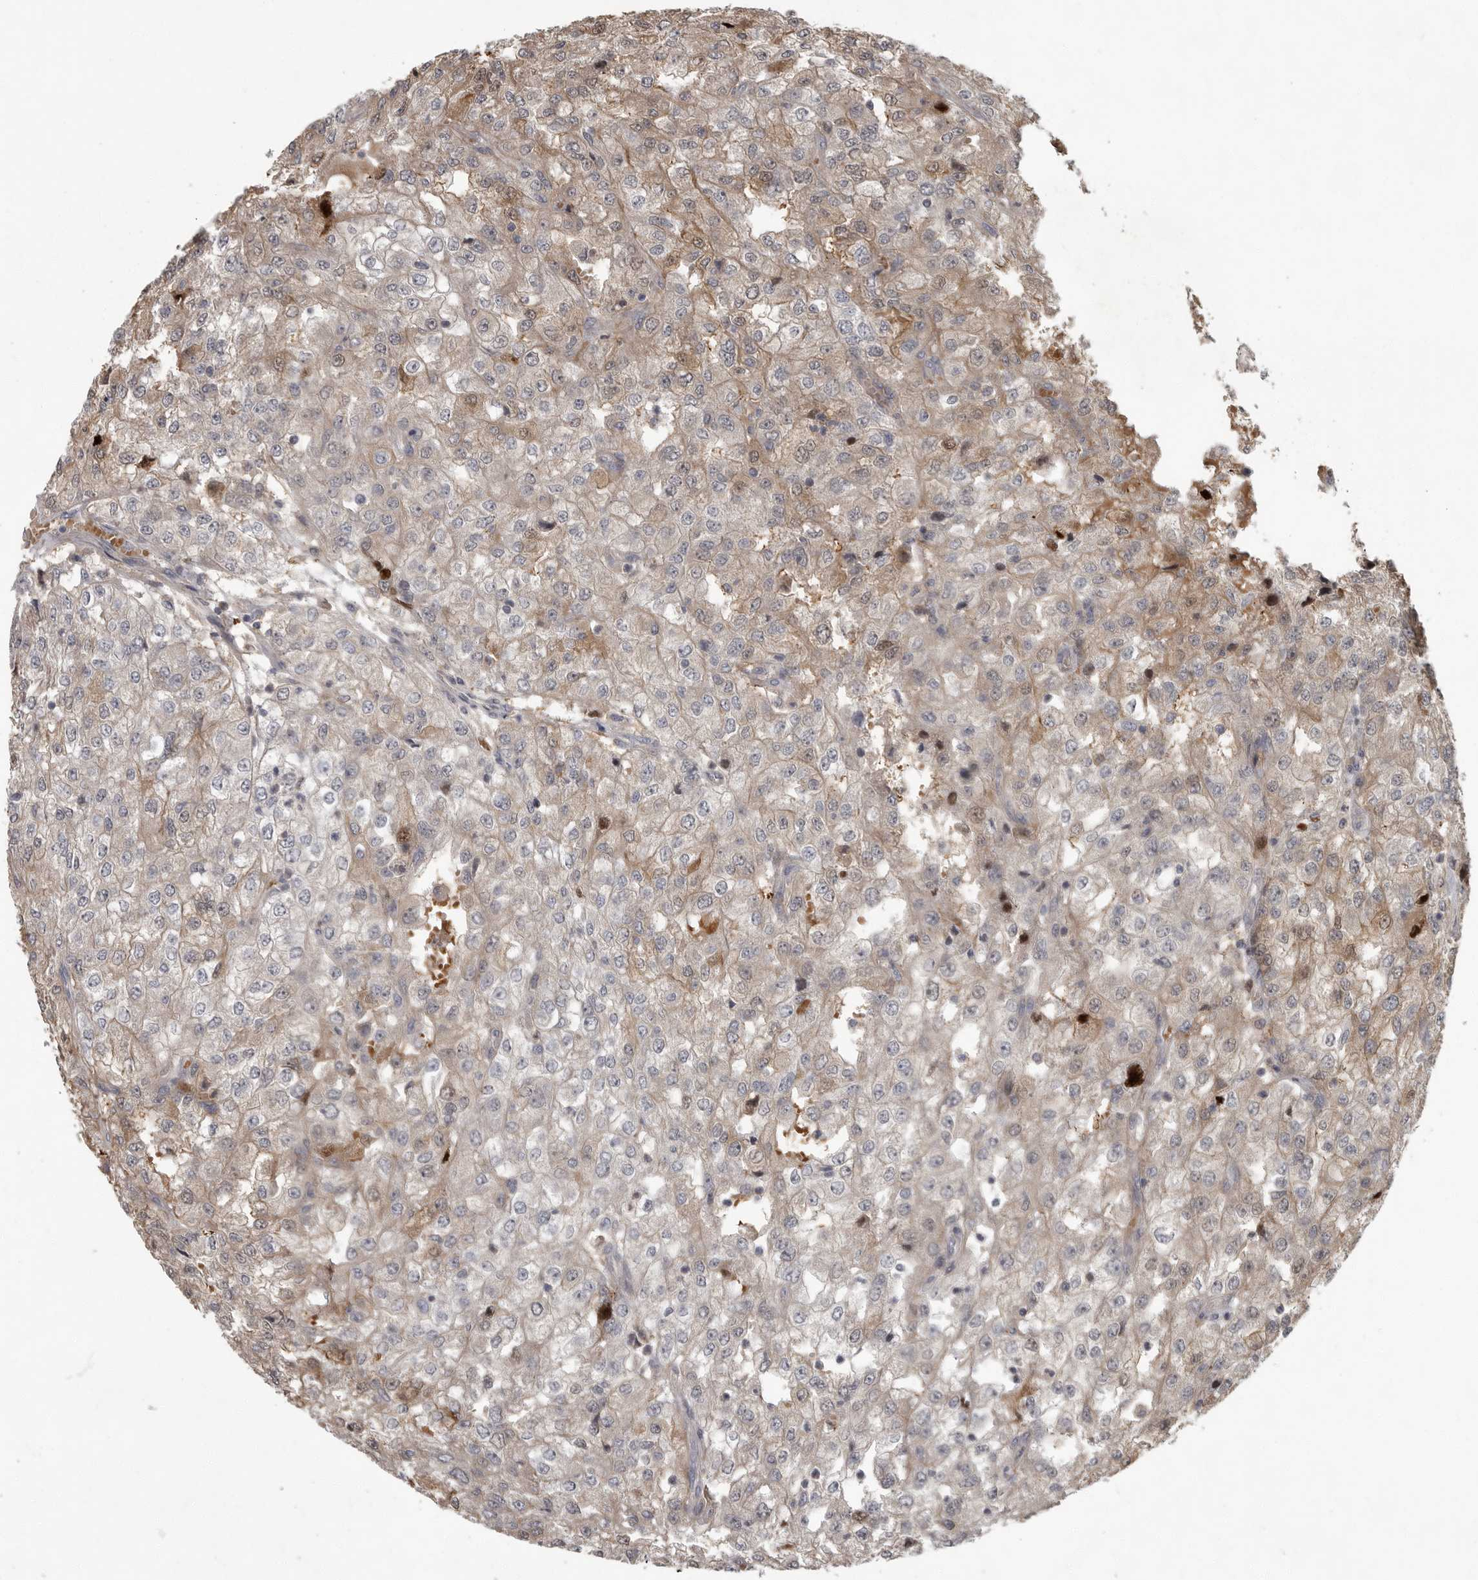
{"staining": {"intensity": "weak", "quantity": "<25%", "location": "cytoplasmic/membranous"}, "tissue": "renal cancer", "cell_type": "Tumor cells", "image_type": "cancer", "snomed": [{"axis": "morphology", "description": "Adenocarcinoma, NOS"}, {"axis": "topography", "description": "Kidney"}], "caption": "Immunohistochemistry (IHC) photomicrograph of renal cancer (adenocarcinoma) stained for a protein (brown), which reveals no staining in tumor cells.", "gene": "PDE7A", "patient": {"sex": "female", "age": 54}}